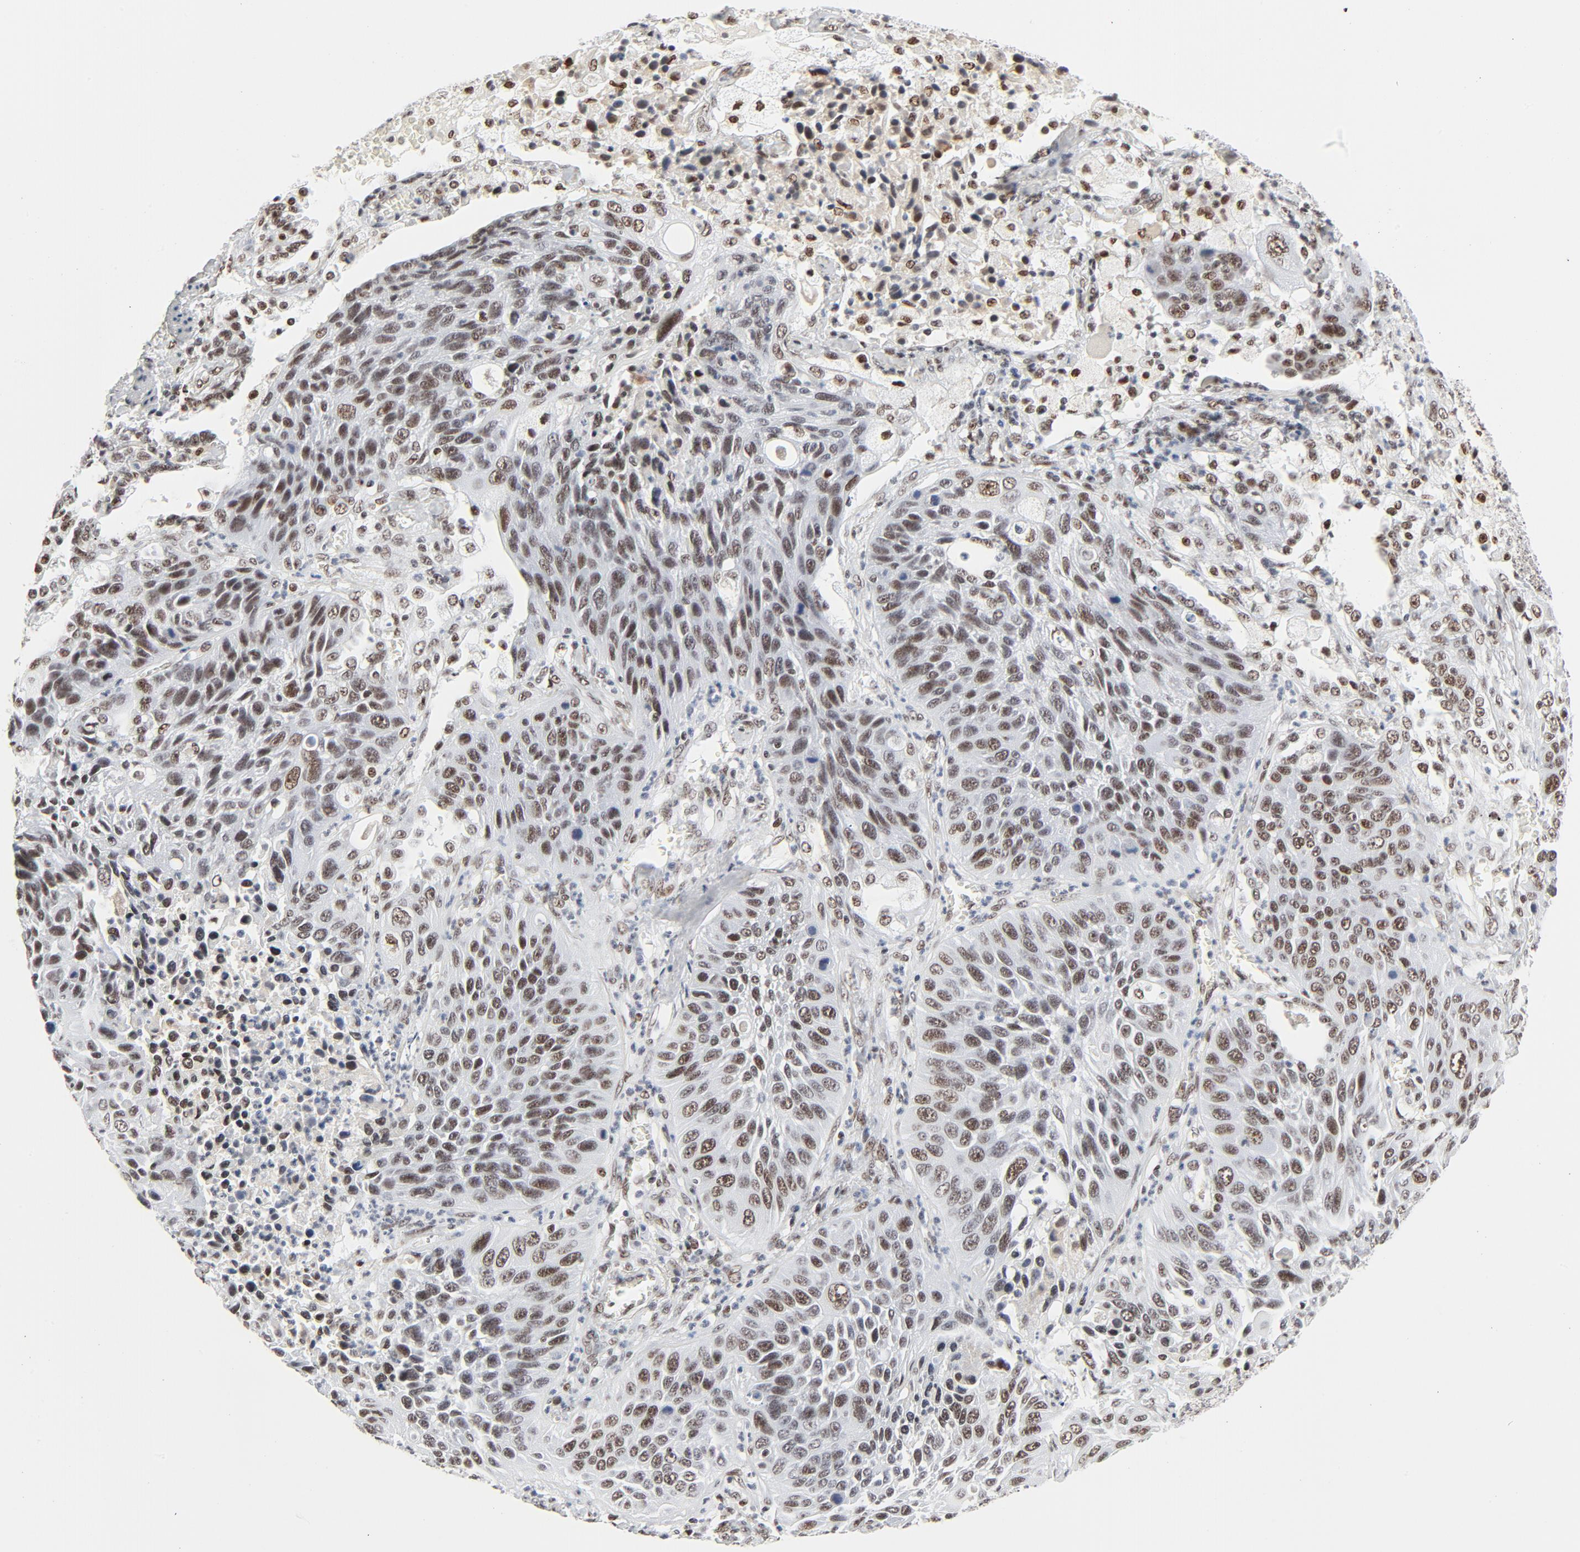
{"staining": {"intensity": "moderate", "quantity": ">75%", "location": "nuclear"}, "tissue": "lung cancer", "cell_type": "Tumor cells", "image_type": "cancer", "snomed": [{"axis": "morphology", "description": "Squamous cell carcinoma, NOS"}, {"axis": "topography", "description": "Lung"}], "caption": "Immunohistochemistry (DAB (3,3'-diaminobenzidine)) staining of lung cancer reveals moderate nuclear protein expression in about >75% of tumor cells.", "gene": "GTF2H1", "patient": {"sex": "female", "age": 76}}